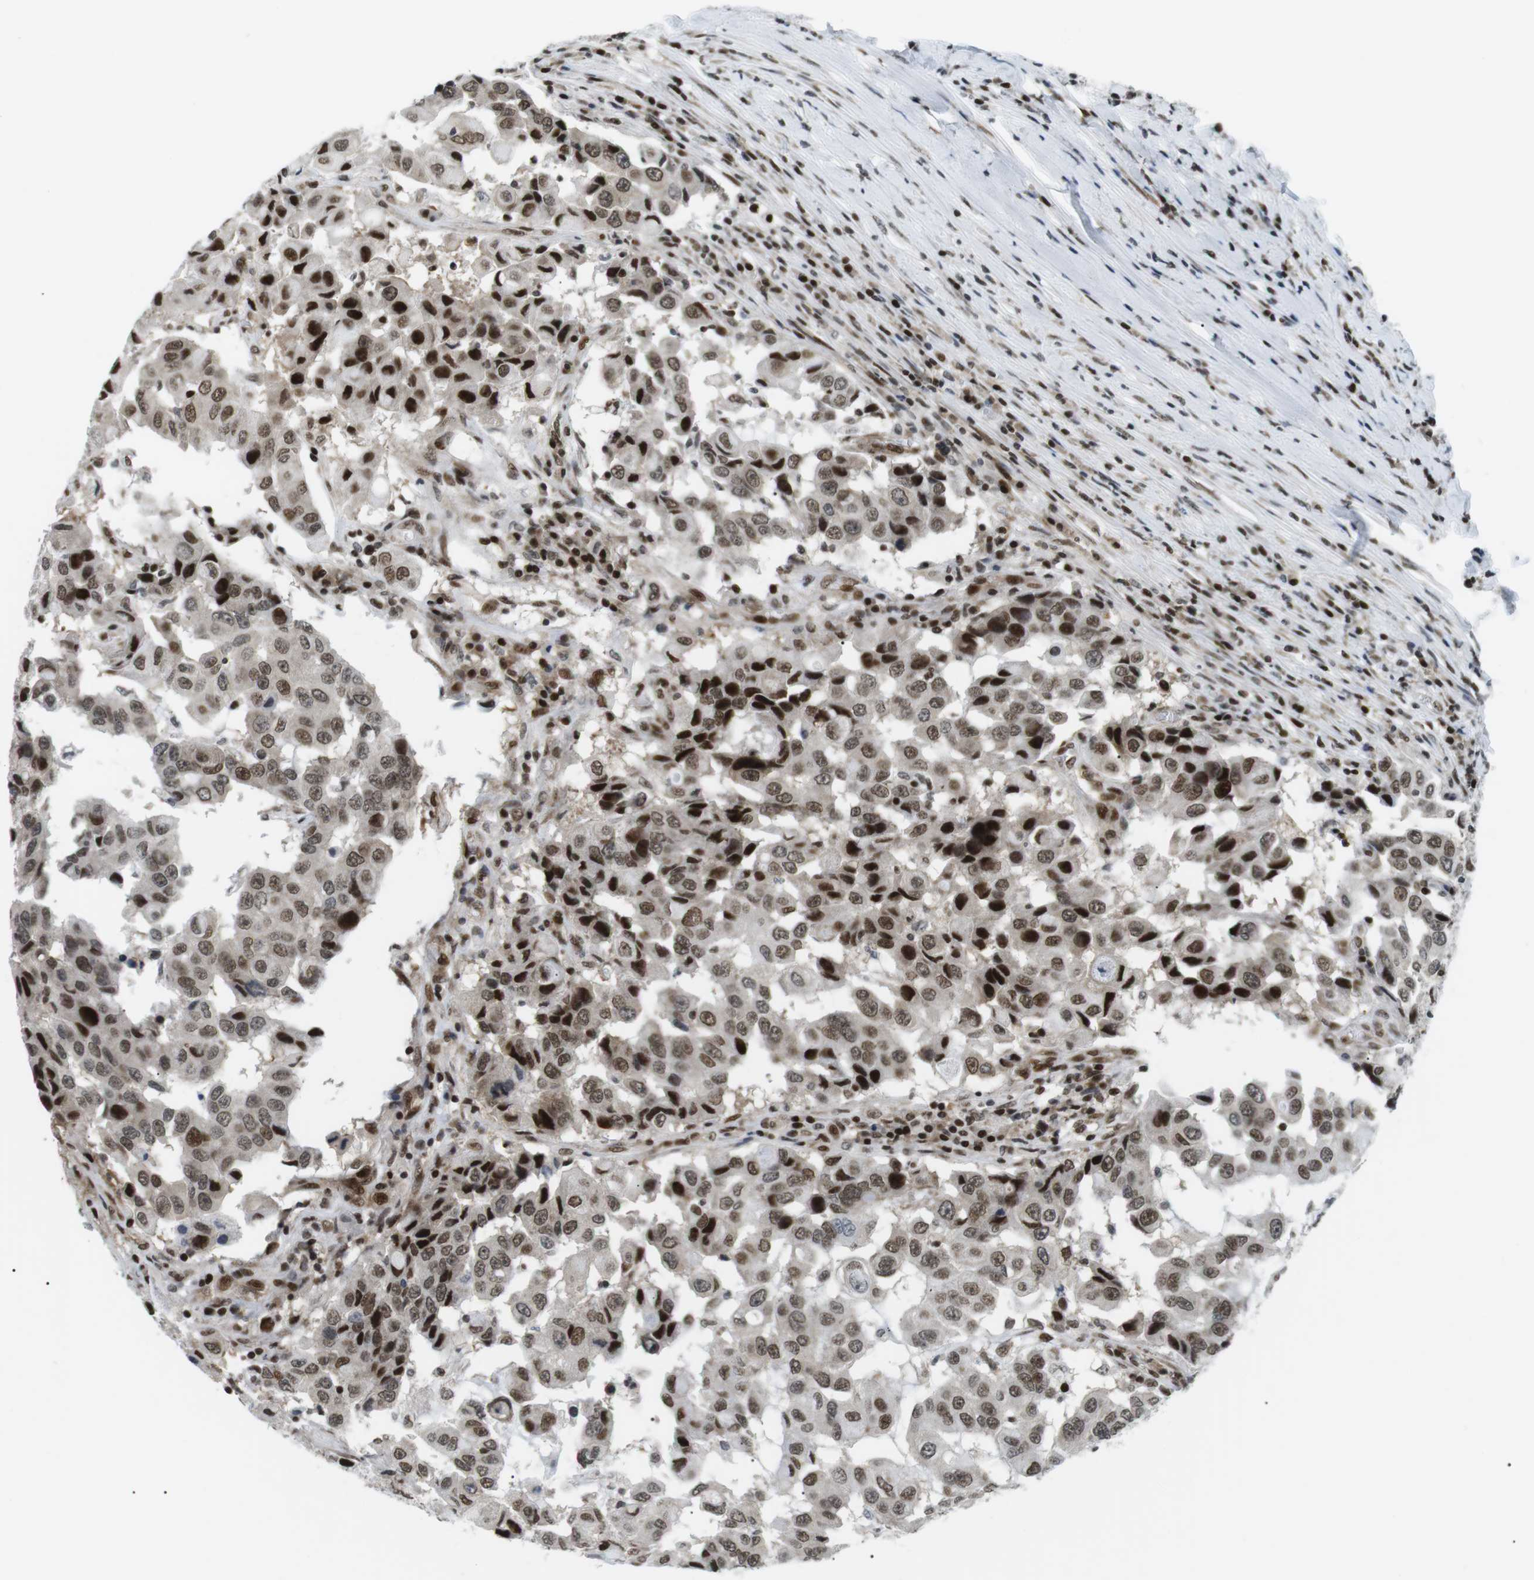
{"staining": {"intensity": "moderate", "quantity": ">75%", "location": "nuclear"}, "tissue": "breast cancer", "cell_type": "Tumor cells", "image_type": "cancer", "snomed": [{"axis": "morphology", "description": "Duct carcinoma"}, {"axis": "topography", "description": "Breast"}], "caption": "Breast cancer (intraductal carcinoma) stained with a protein marker displays moderate staining in tumor cells.", "gene": "CDC27", "patient": {"sex": "female", "age": 27}}